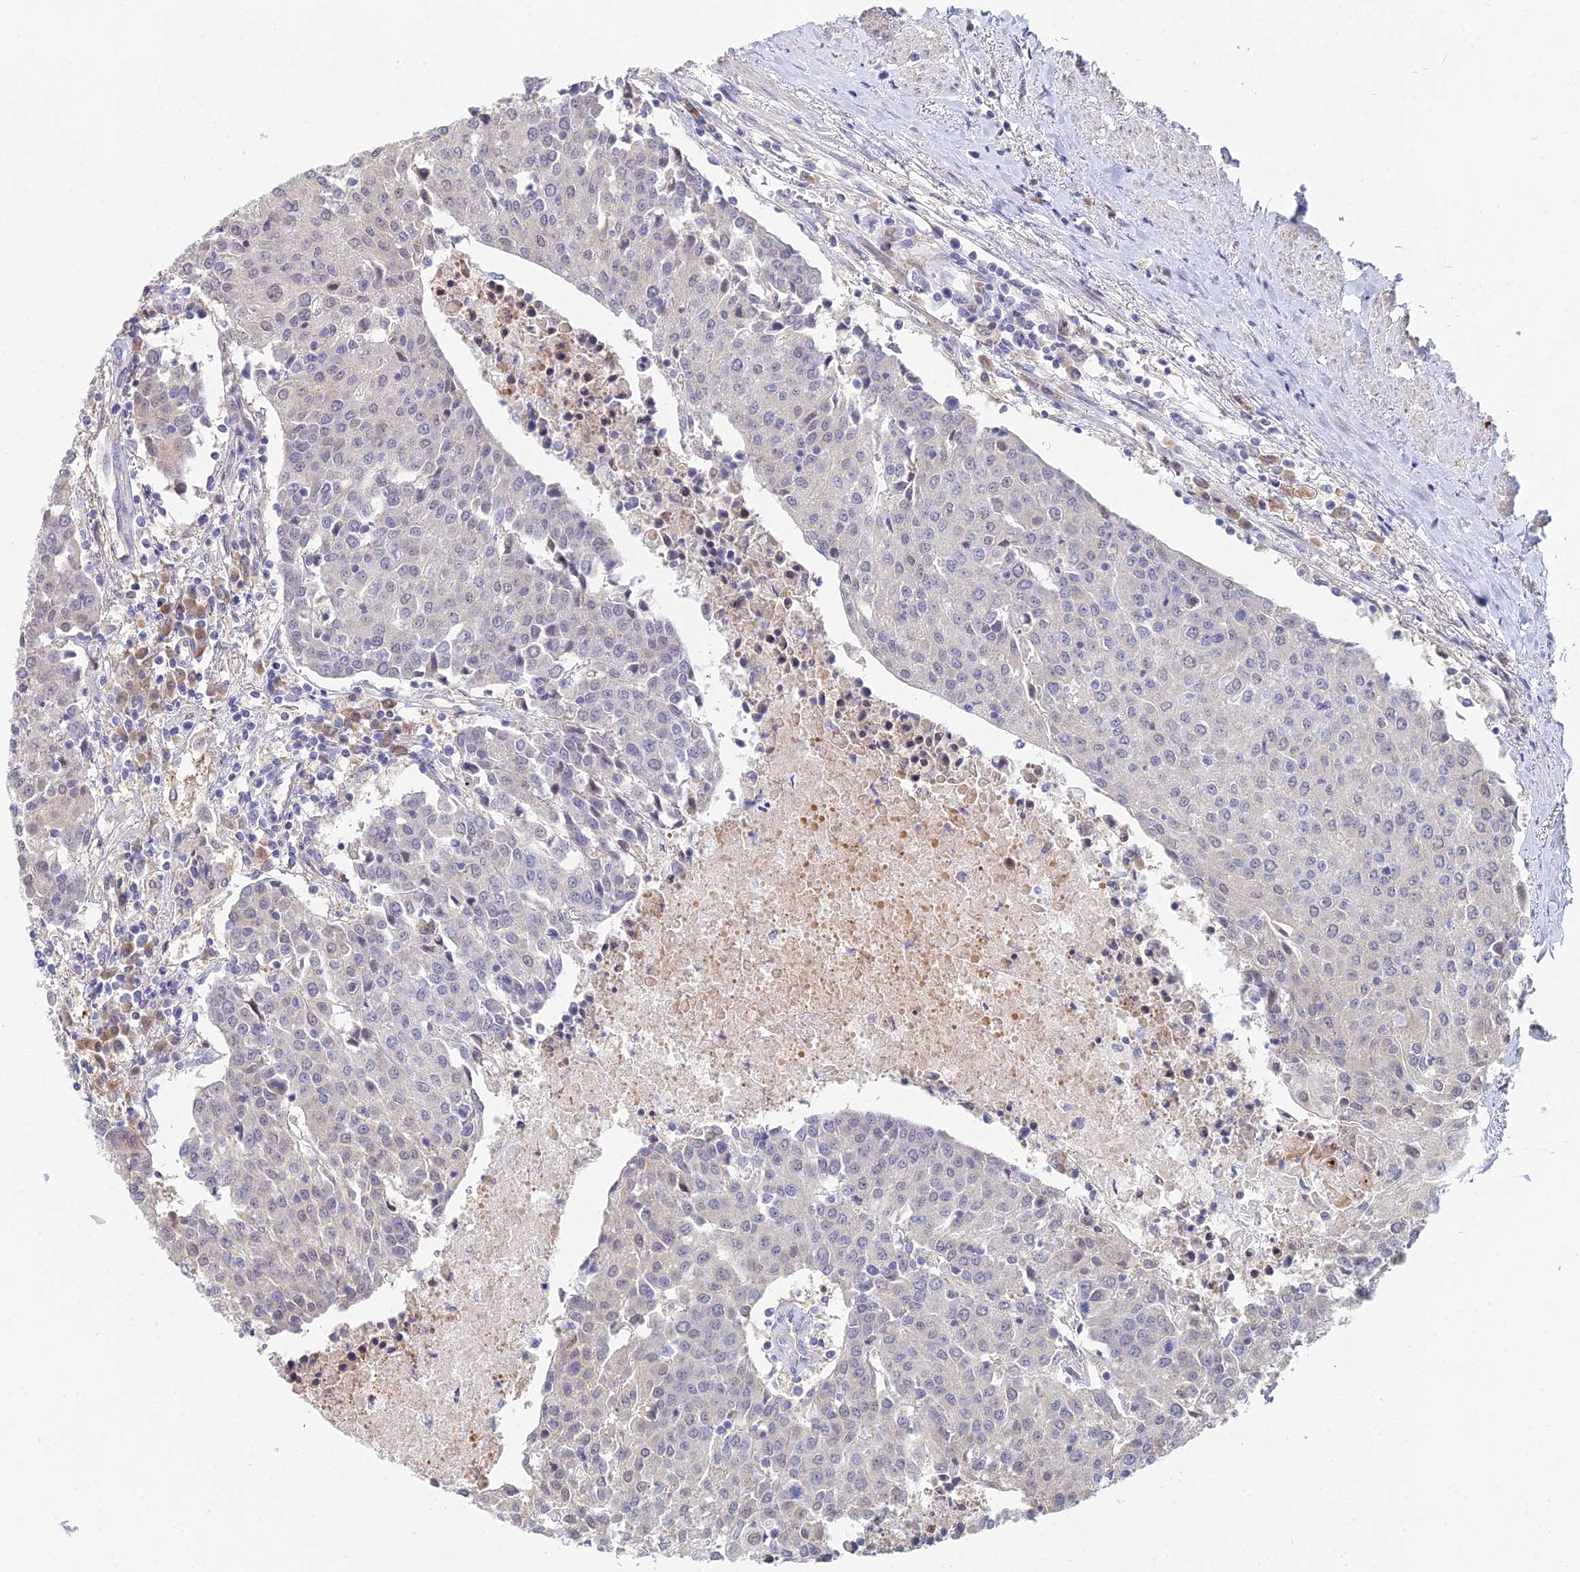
{"staining": {"intensity": "negative", "quantity": "none", "location": "none"}, "tissue": "urothelial cancer", "cell_type": "Tumor cells", "image_type": "cancer", "snomed": [{"axis": "morphology", "description": "Urothelial carcinoma, High grade"}, {"axis": "topography", "description": "Urinary bladder"}], "caption": "IHC of high-grade urothelial carcinoma demonstrates no staining in tumor cells.", "gene": "DNAH14", "patient": {"sex": "female", "age": 85}}